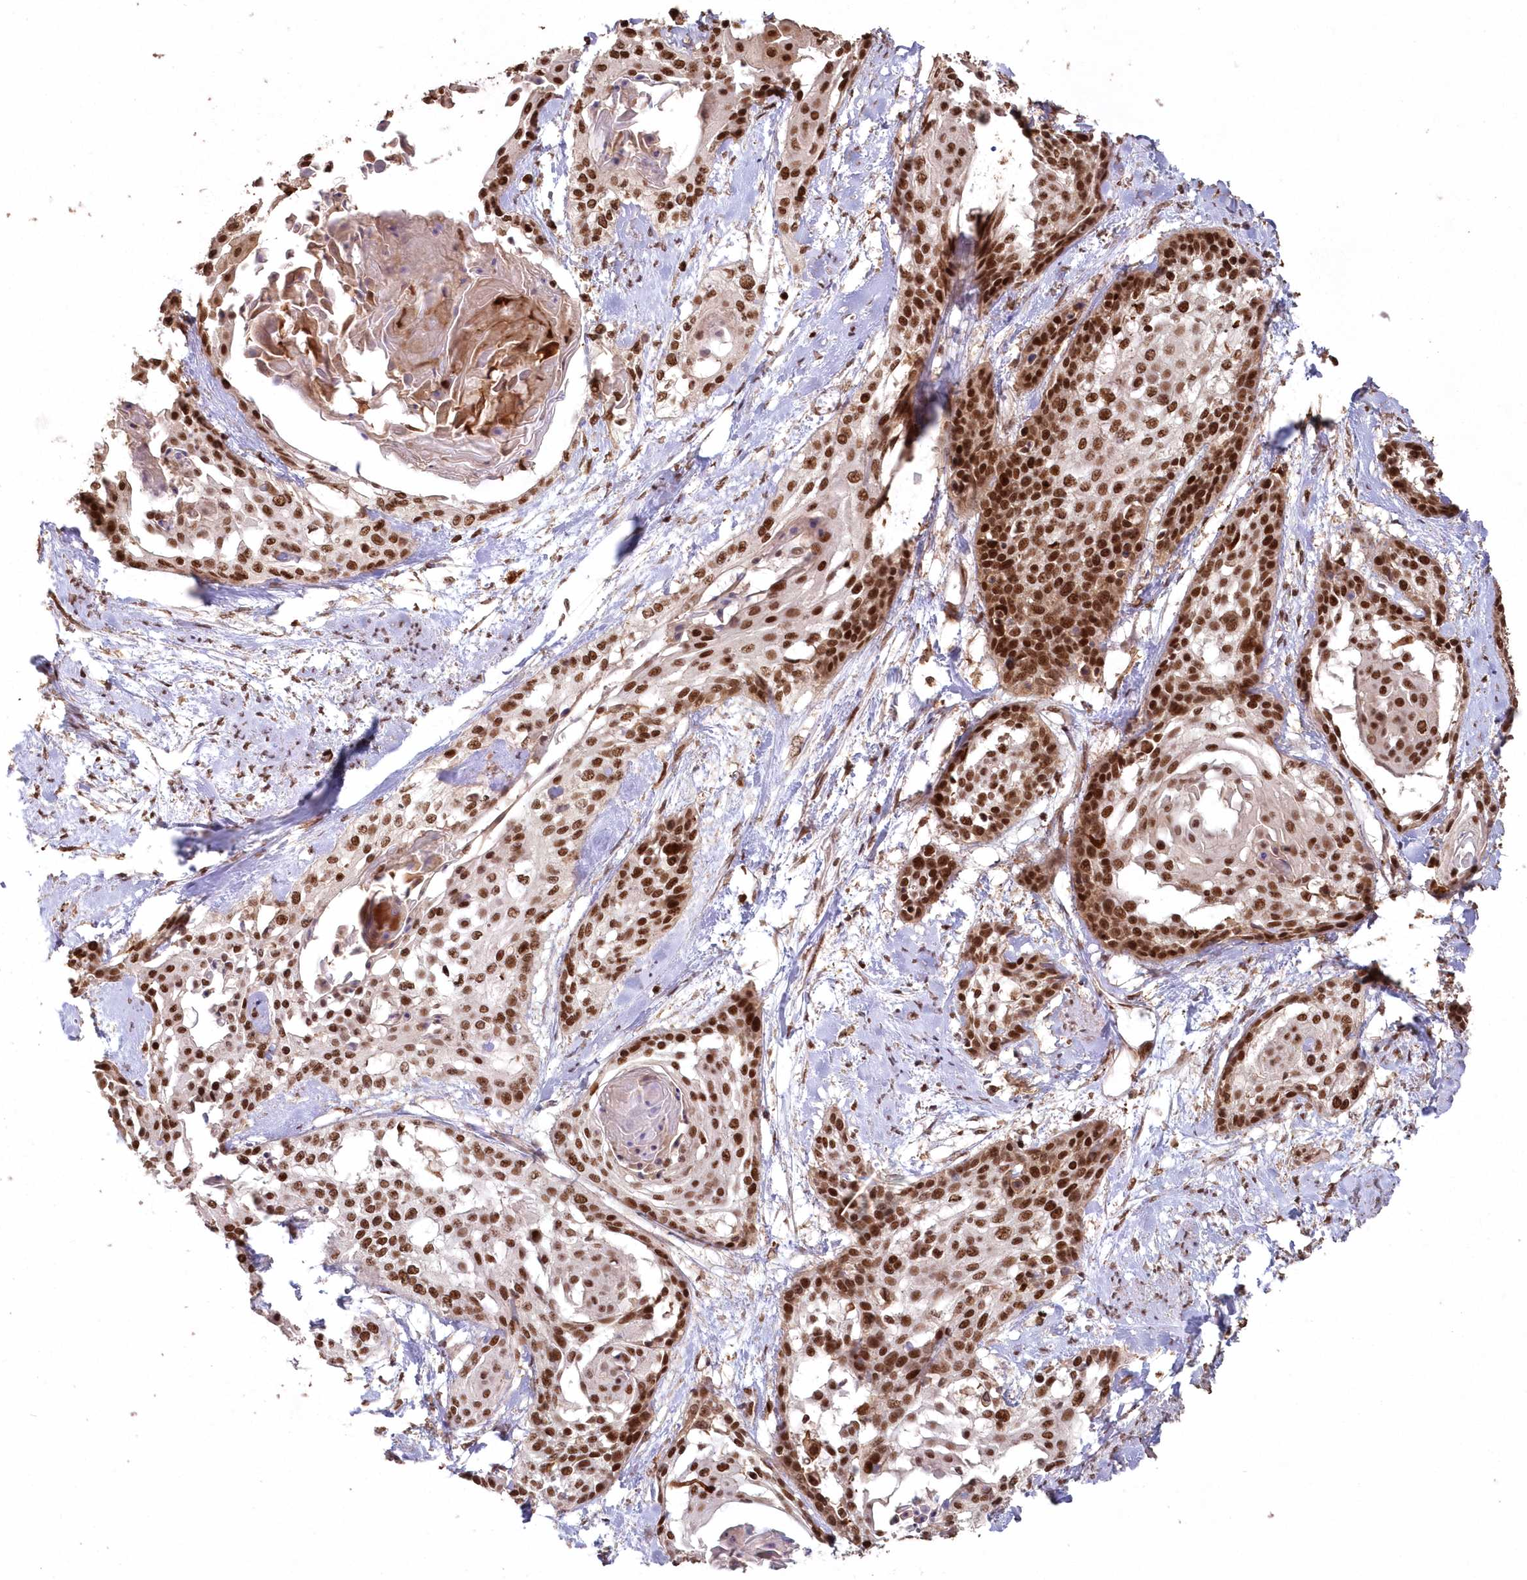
{"staining": {"intensity": "strong", "quantity": ">75%", "location": "nuclear"}, "tissue": "cervical cancer", "cell_type": "Tumor cells", "image_type": "cancer", "snomed": [{"axis": "morphology", "description": "Squamous cell carcinoma, NOS"}, {"axis": "topography", "description": "Cervix"}], "caption": "Immunohistochemical staining of human cervical cancer shows high levels of strong nuclear protein positivity in about >75% of tumor cells.", "gene": "PDS5A", "patient": {"sex": "female", "age": 57}}